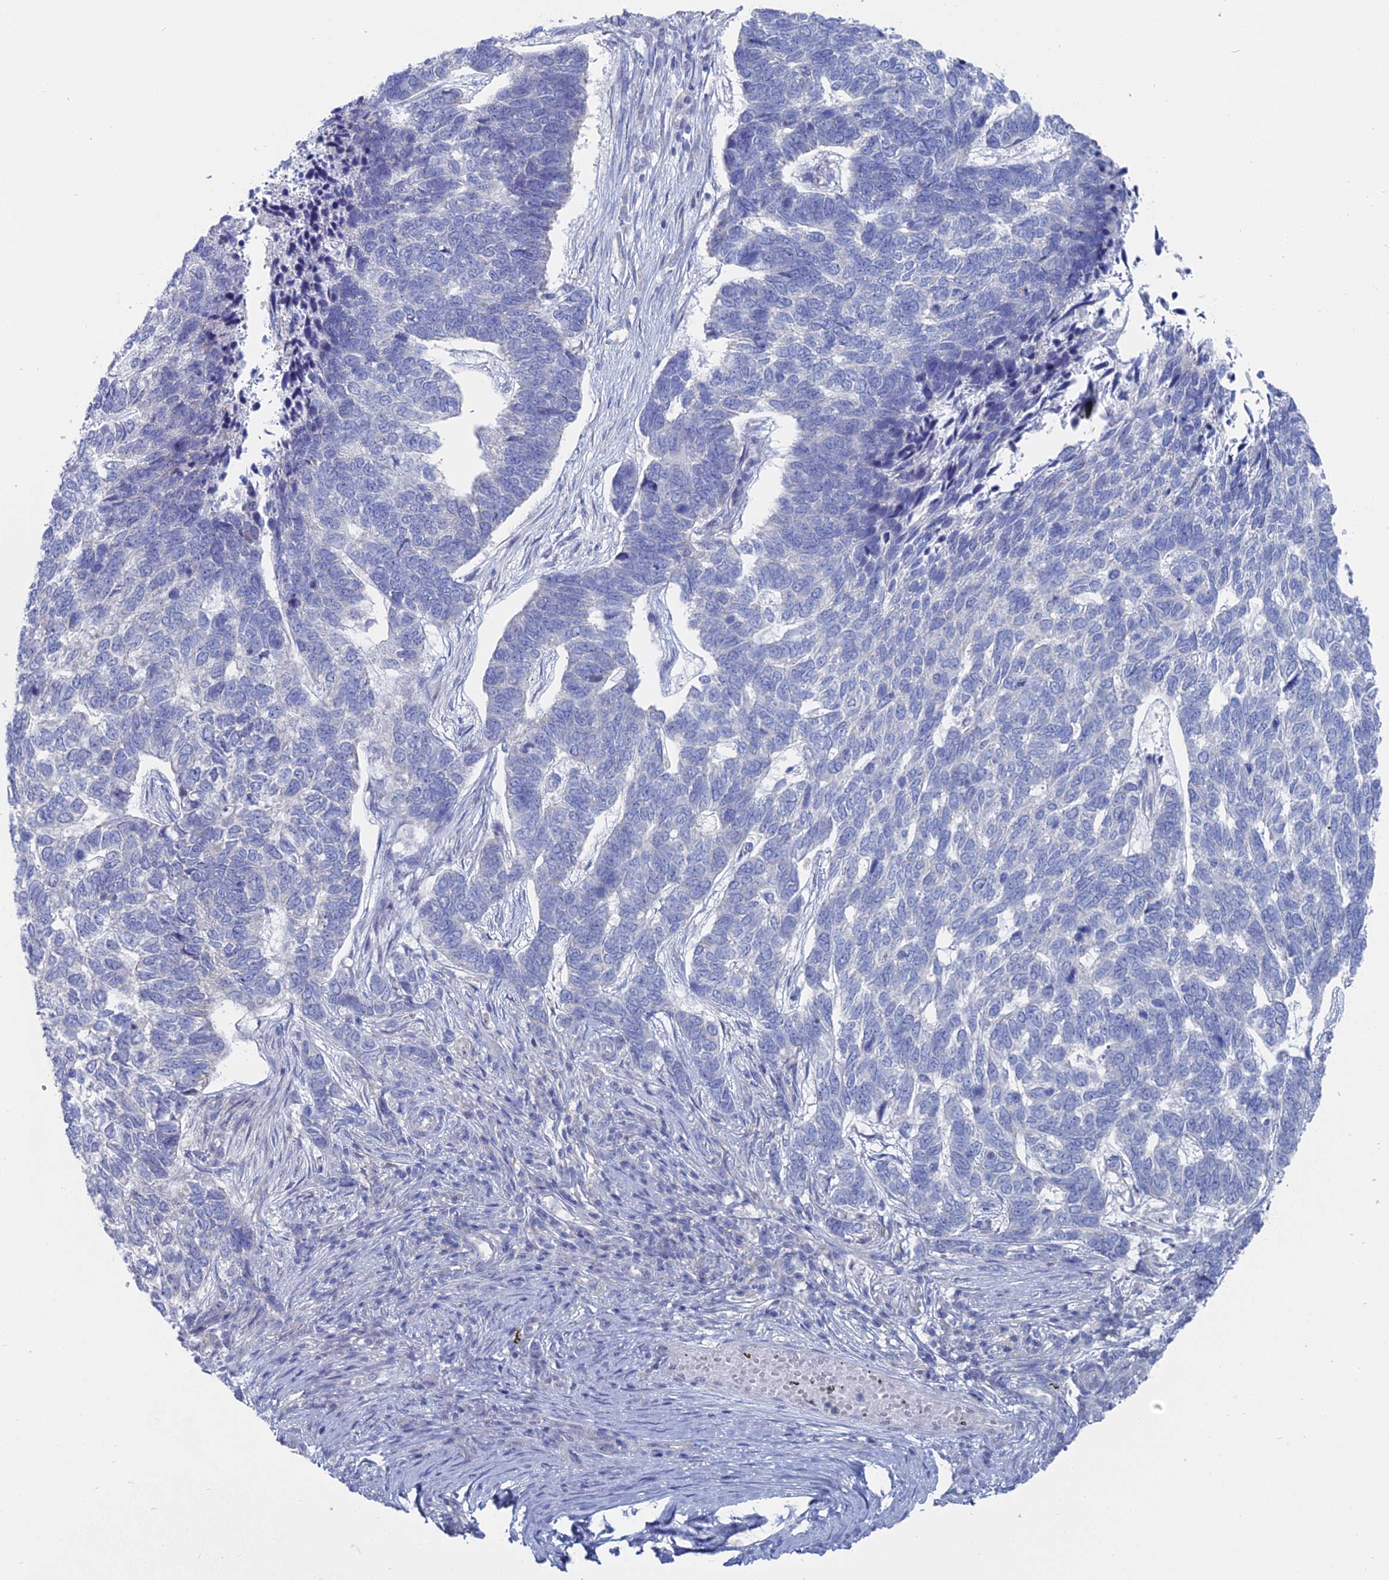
{"staining": {"intensity": "negative", "quantity": "none", "location": "none"}, "tissue": "skin cancer", "cell_type": "Tumor cells", "image_type": "cancer", "snomed": [{"axis": "morphology", "description": "Basal cell carcinoma"}, {"axis": "topography", "description": "Skin"}], "caption": "Immunohistochemical staining of human skin basal cell carcinoma displays no significant positivity in tumor cells.", "gene": "CCDC149", "patient": {"sex": "female", "age": 65}}